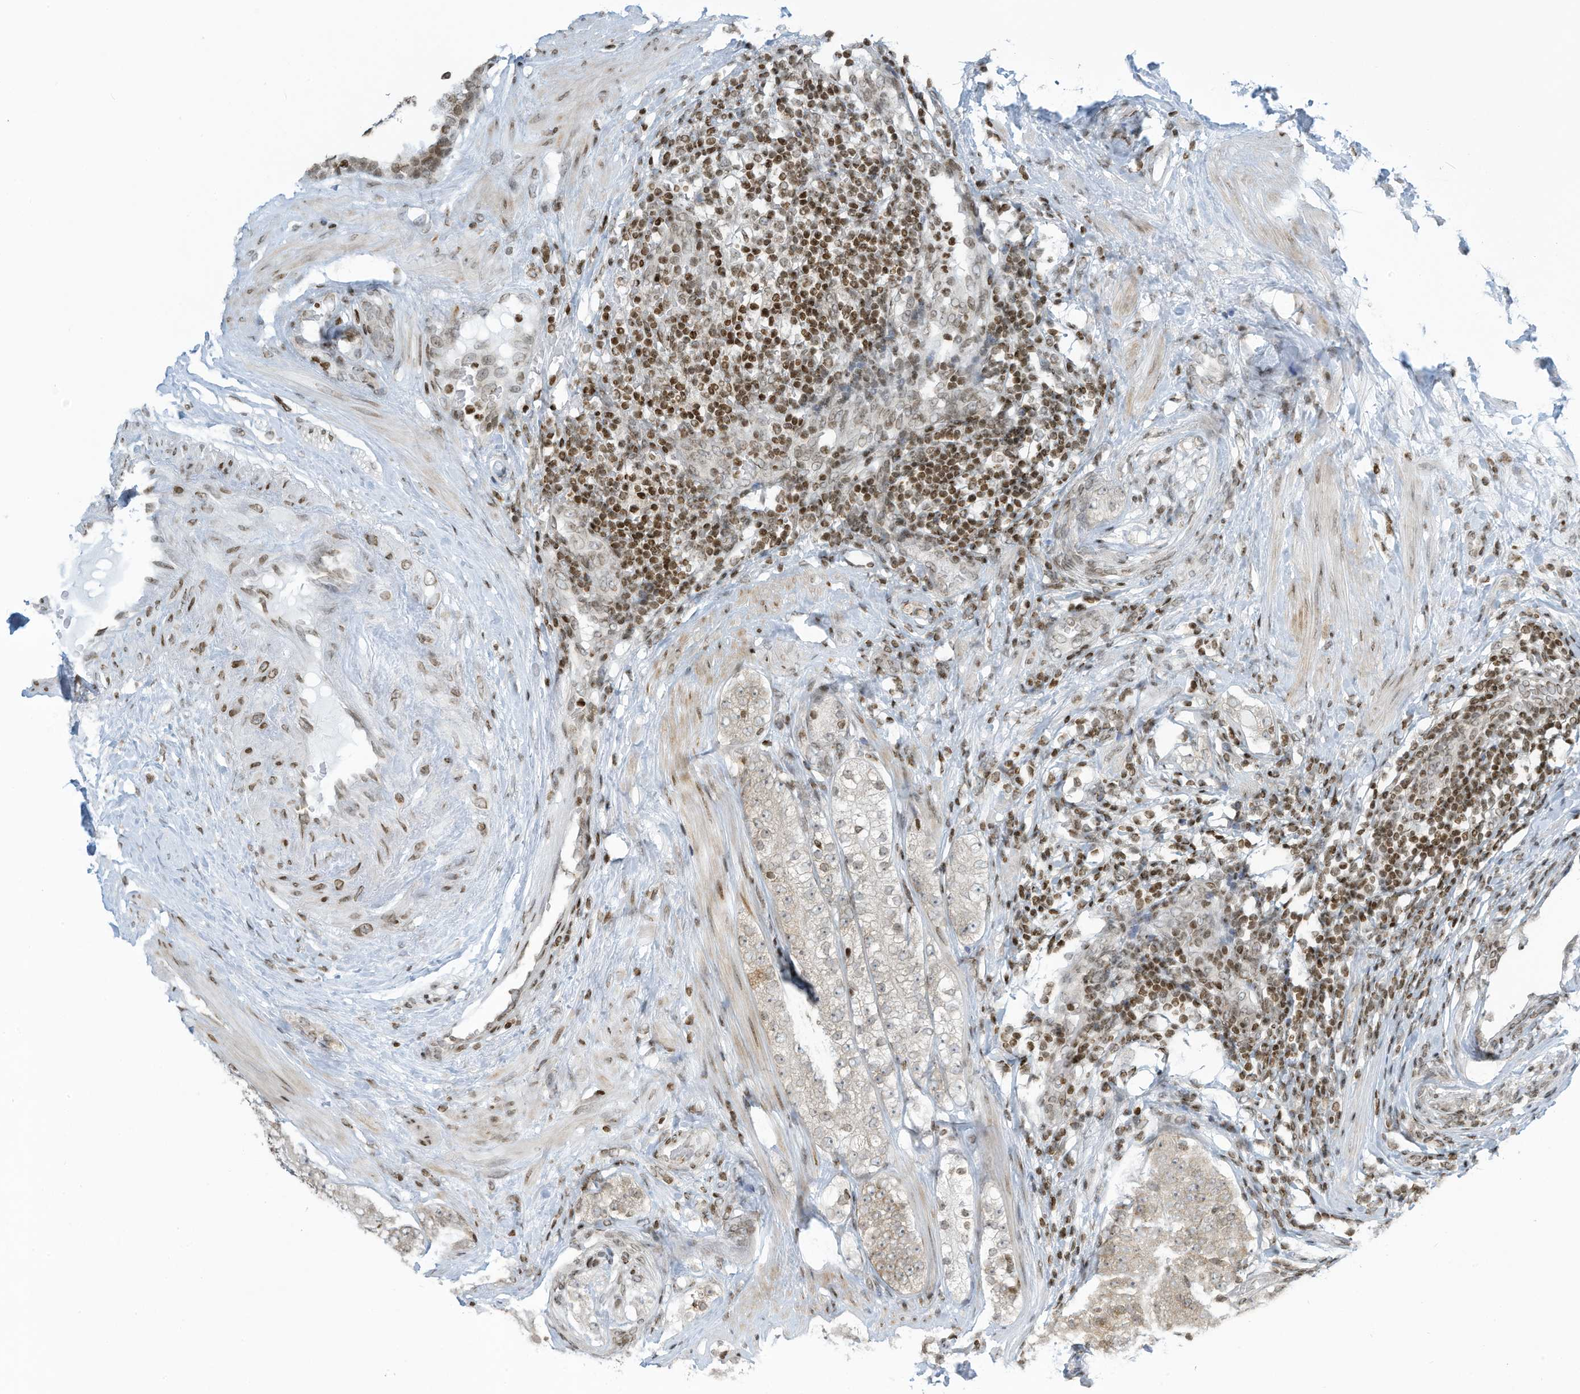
{"staining": {"intensity": "moderate", "quantity": "25%-75%", "location": "nuclear"}, "tissue": "prostate cancer", "cell_type": "Tumor cells", "image_type": "cancer", "snomed": [{"axis": "morphology", "description": "Adenocarcinoma, High grade"}, {"axis": "topography", "description": "Prostate"}], "caption": "The image exhibits staining of prostate high-grade adenocarcinoma, revealing moderate nuclear protein positivity (brown color) within tumor cells.", "gene": "ADI1", "patient": {"sex": "male", "age": 56}}